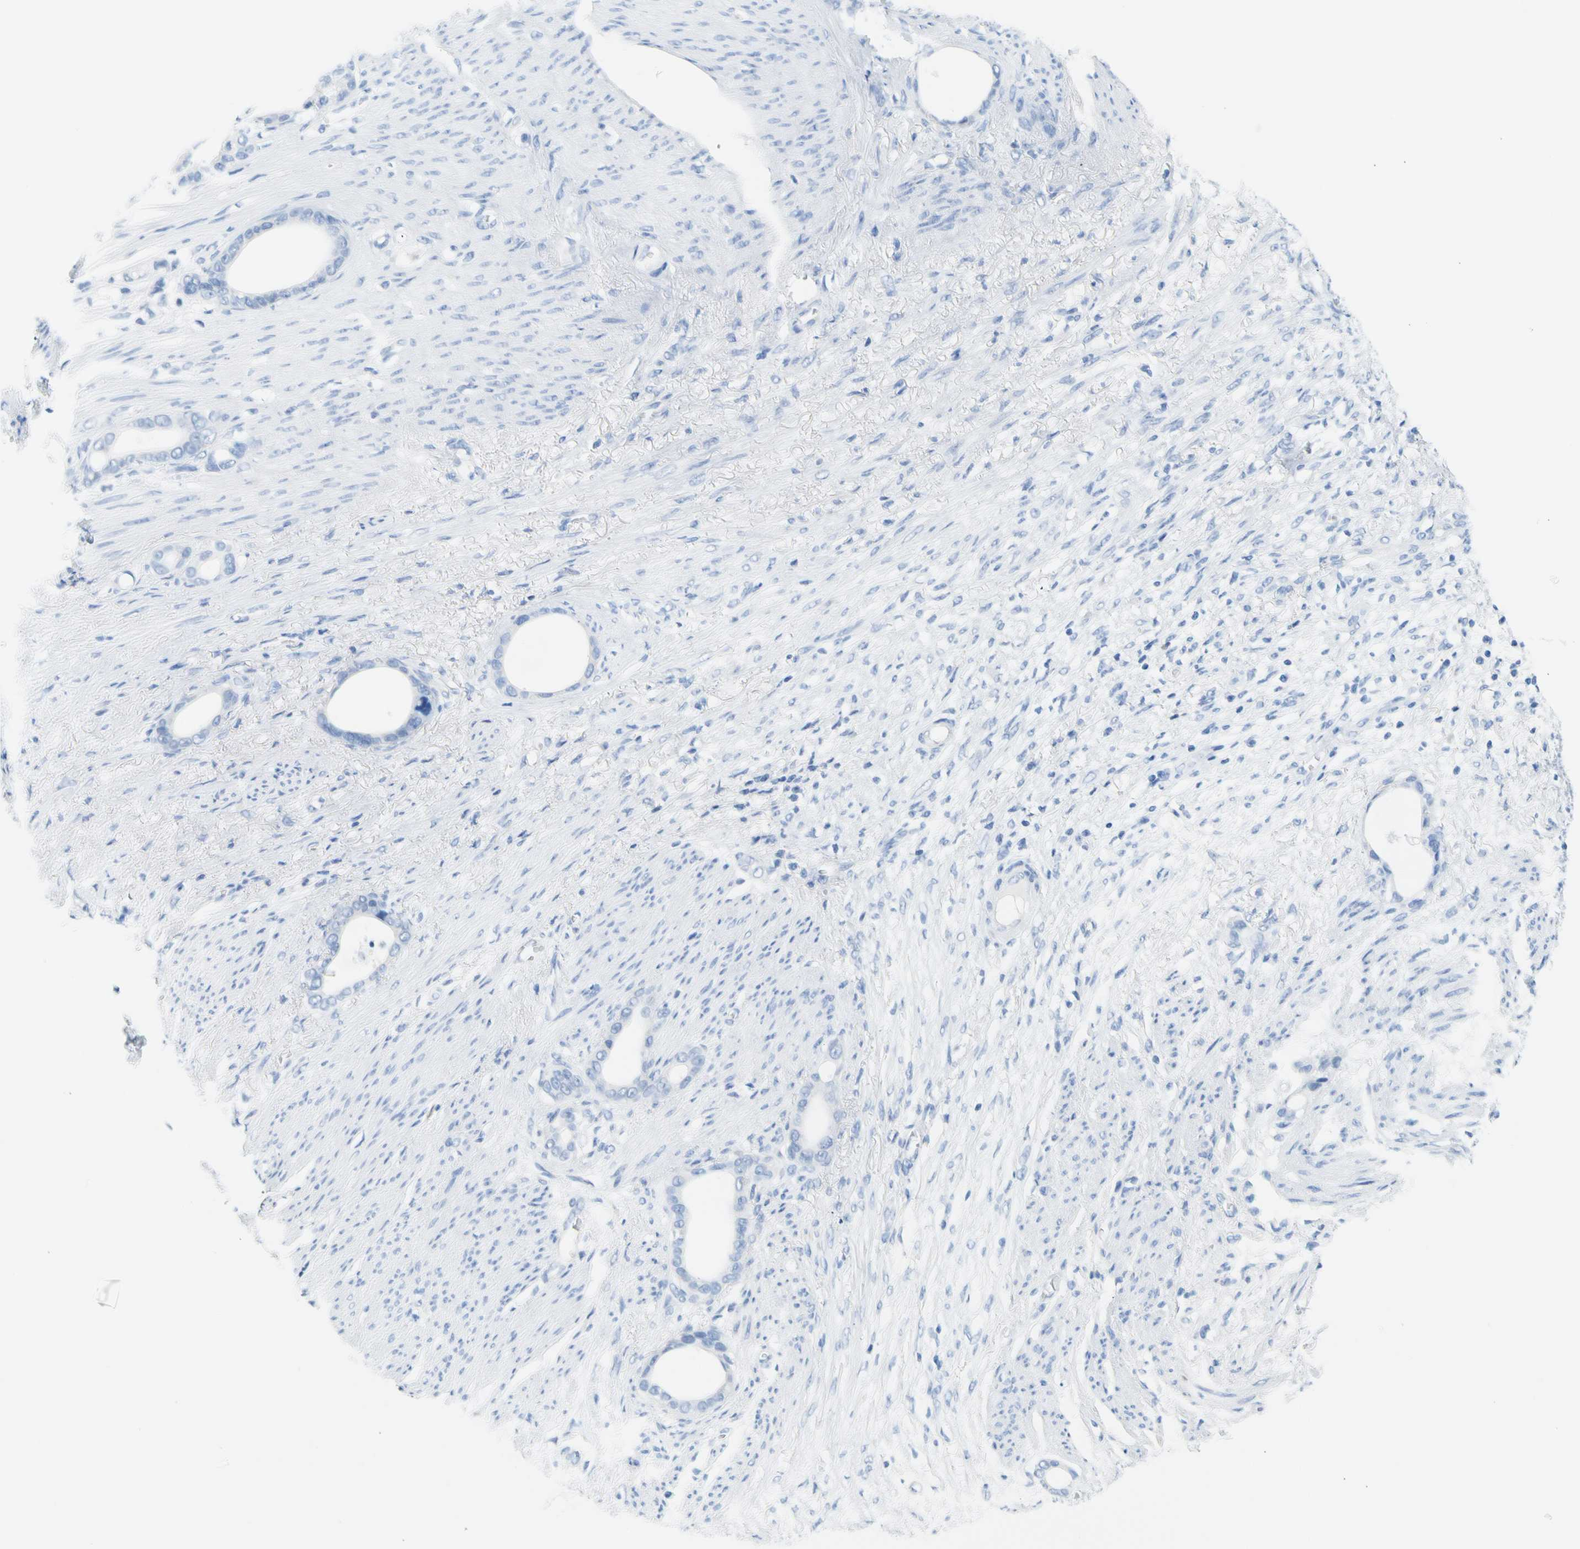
{"staining": {"intensity": "negative", "quantity": "none", "location": "none"}, "tissue": "stomach cancer", "cell_type": "Tumor cells", "image_type": "cancer", "snomed": [{"axis": "morphology", "description": "Adenocarcinoma, NOS"}, {"axis": "topography", "description": "Stomach"}], "caption": "Photomicrograph shows no protein staining in tumor cells of stomach cancer (adenocarcinoma) tissue.", "gene": "CEL", "patient": {"sex": "female", "age": 75}}